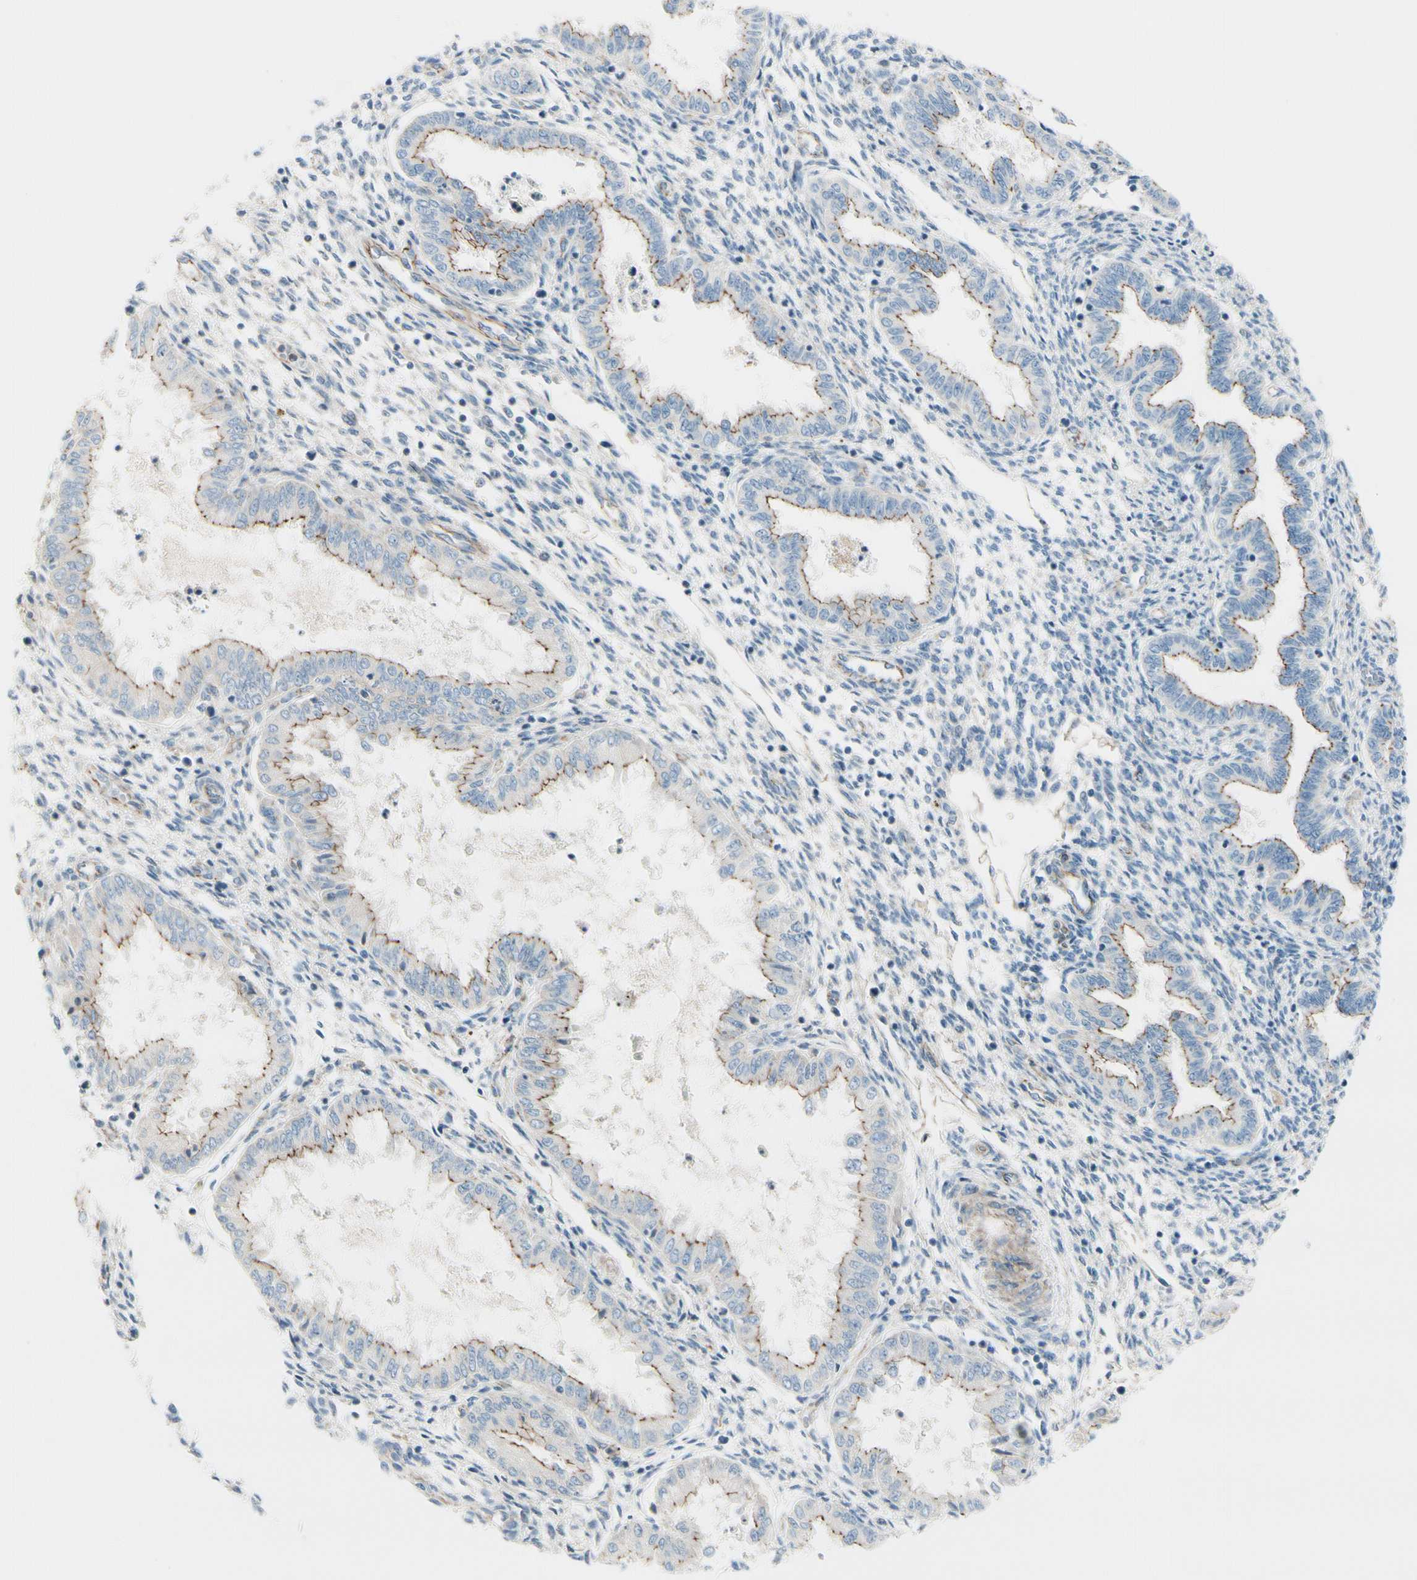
{"staining": {"intensity": "negative", "quantity": "none", "location": "none"}, "tissue": "endometrium", "cell_type": "Cells in endometrial stroma", "image_type": "normal", "snomed": [{"axis": "morphology", "description": "Normal tissue, NOS"}, {"axis": "topography", "description": "Endometrium"}], "caption": "The image displays no significant positivity in cells in endometrial stroma of endometrium.", "gene": "TJP1", "patient": {"sex": "female", "age": 33}}